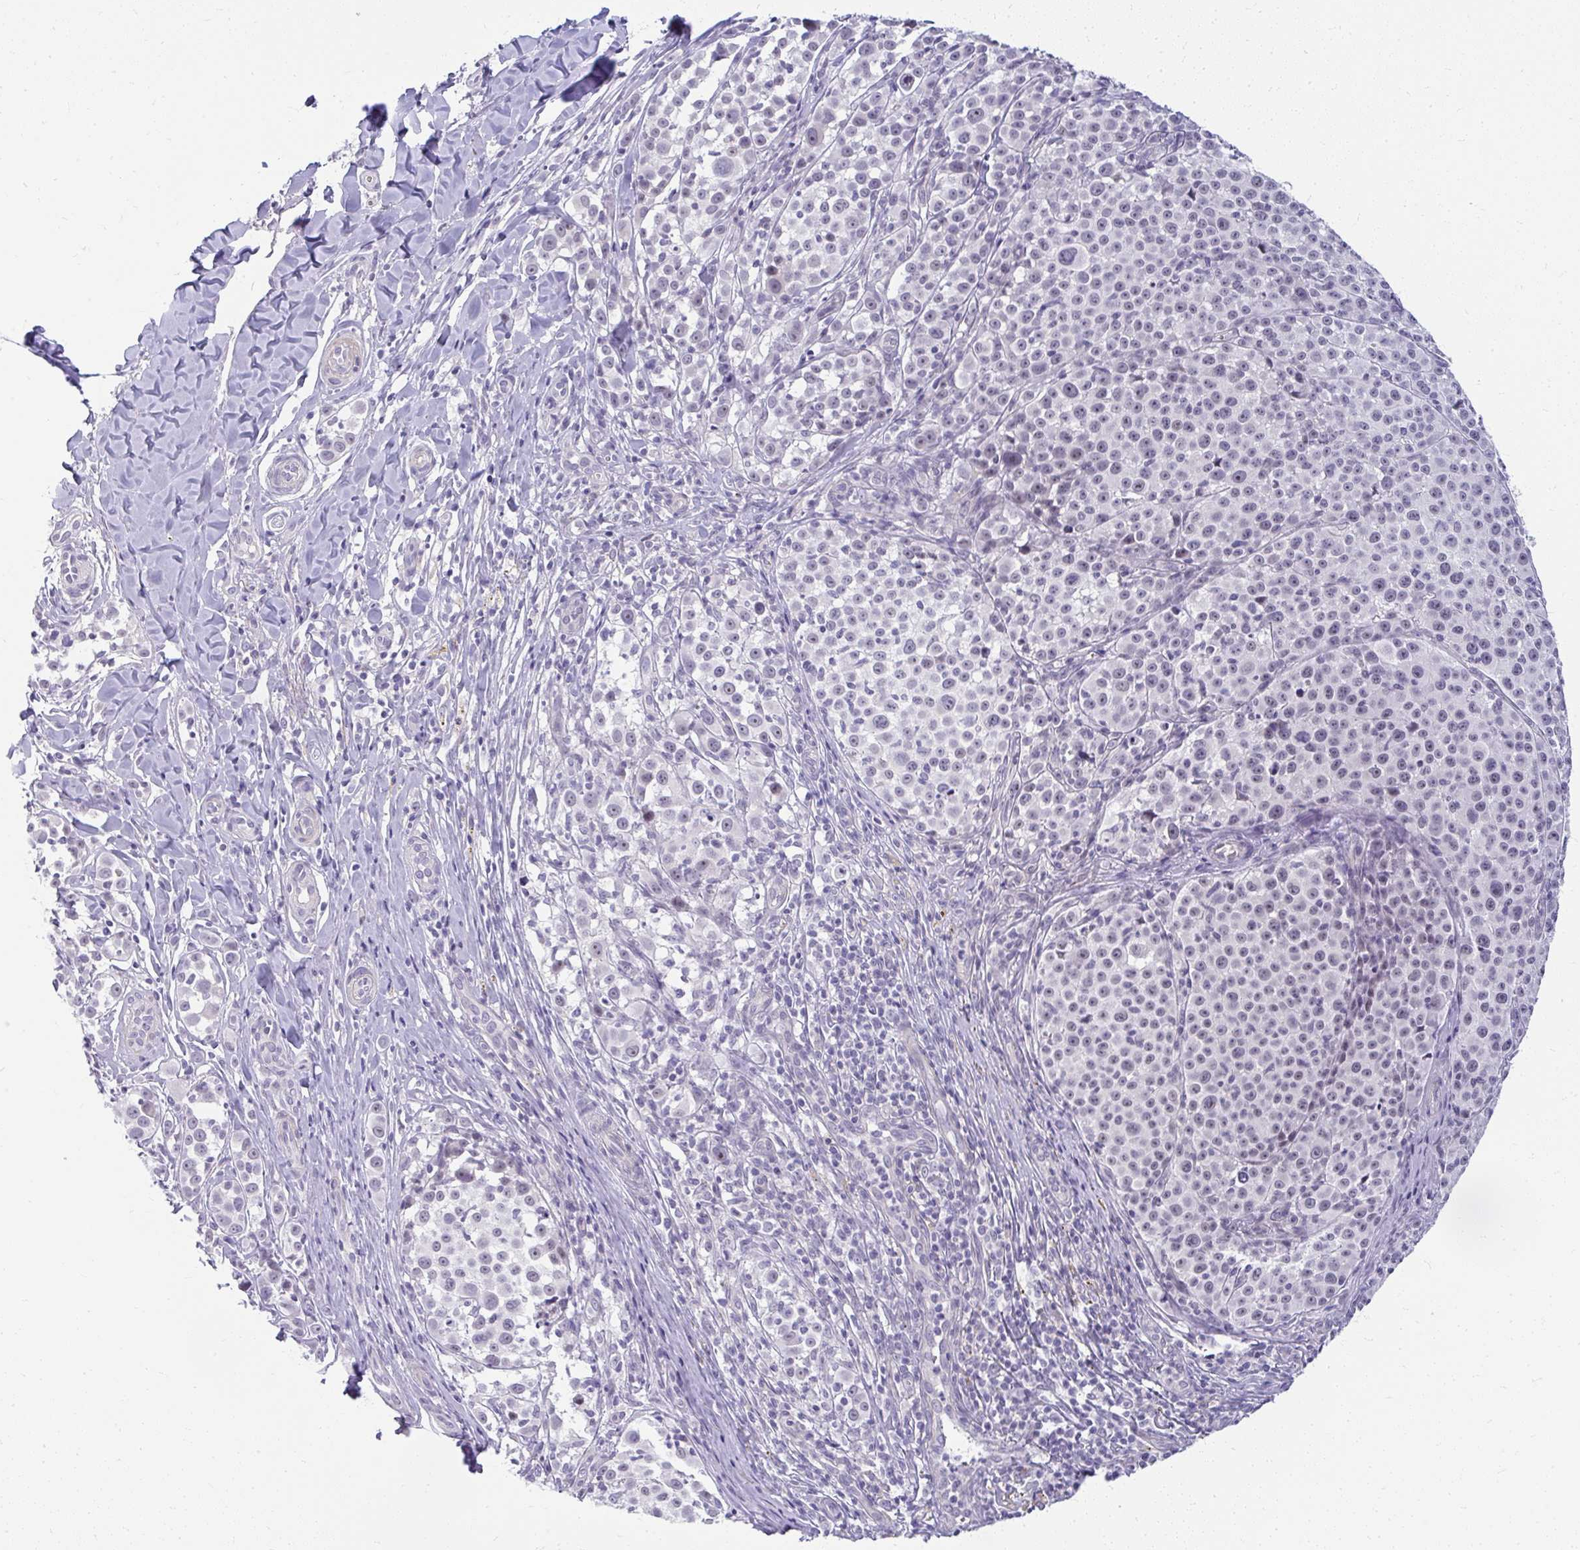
{"staining": {"intensity": "negative", "quantity": "none", "location": "none"}, "tissue": "melanoma", "cell_type": "Tumor cells", "image_type": "cancer", "snomed": [{"axis": "morphology", "description": "Malignant melanoma, NOS"}, {"axis": "topography", "description": "Skin"}], "caption": "Tumor cells are negative for protein expression in human melanoma.", "gene": "TEX33", "patient": {"sex": "female", "age": 35}}